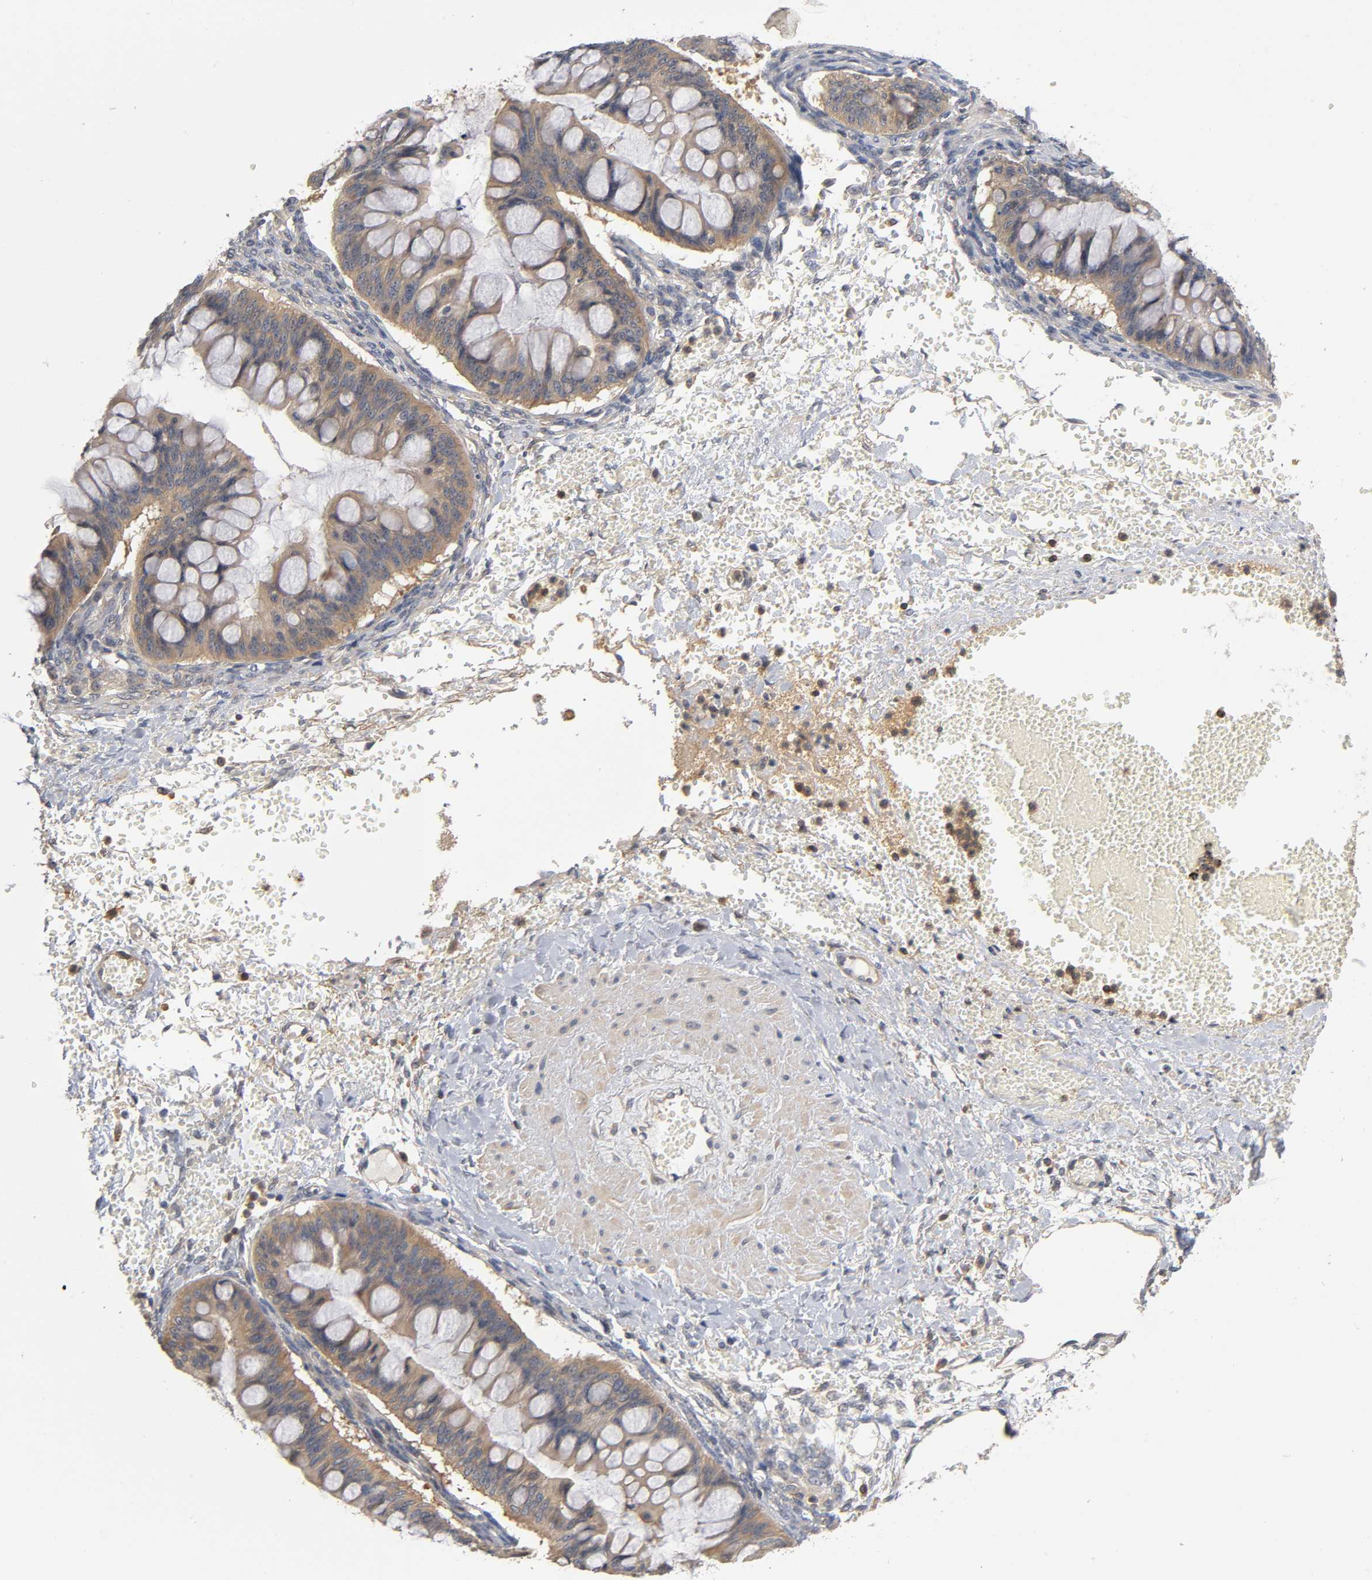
{"staining": {"intensity": "strong", "quantity": ">75%", "location": "cytoplasmic/membranous"}, "tissue": "ovarian cancer", "cell_type": "Tumor cells", "image_type": "cancer", "snomed": [{"axis": "morphology", "description": "Cystadenocarcinoma, mucinous, NOS"}, {"axis": "topography", "description": "Ovary"}], "caption": "The histopathology image shows a brown stain indicating the presence of a protein in the cytoplasmic/membranous of tumor cells in ovarian cancer.", "gene": "ACTR2", "patient": {"sex": "female", "age": 73}}